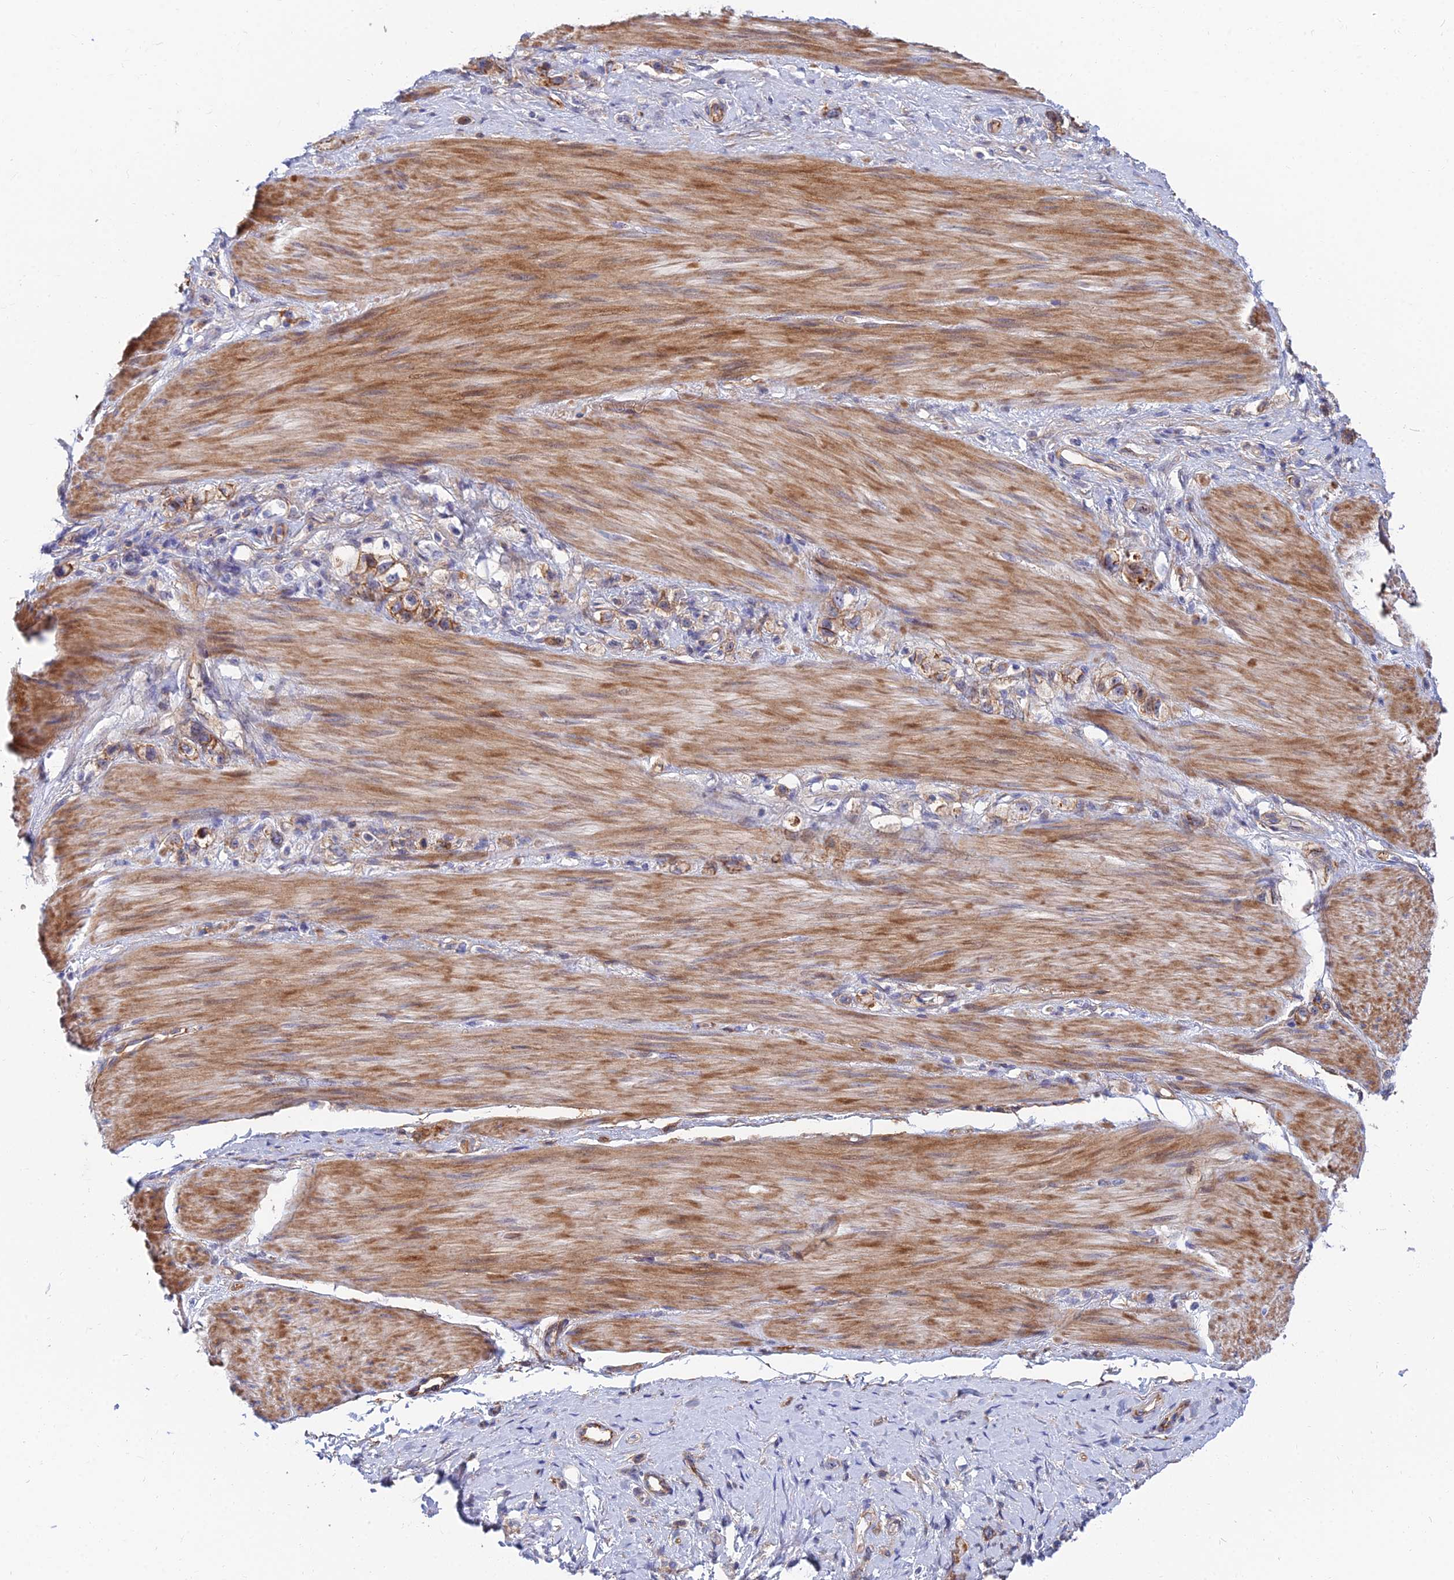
{"staining": {"intensity": "moderate", "quantity": "25%-75%", "location": "cytoplasmic/membranous"}, "tissue": "stomach cancer", "cell_type": "Tumor cells", "image_type": "cancer", "snomed": [{"axis": "morphology", "description": "Adenocarcinoma, NOS"}, {"axis": "topography", "description": "Stomach"}], "caption": "Human stomach adenocarcinoma stained with a protein marker shows moderate staining in tumor cells.", "gene": "TRIM43B", "patient": {"sex": "female", "age": 65}}